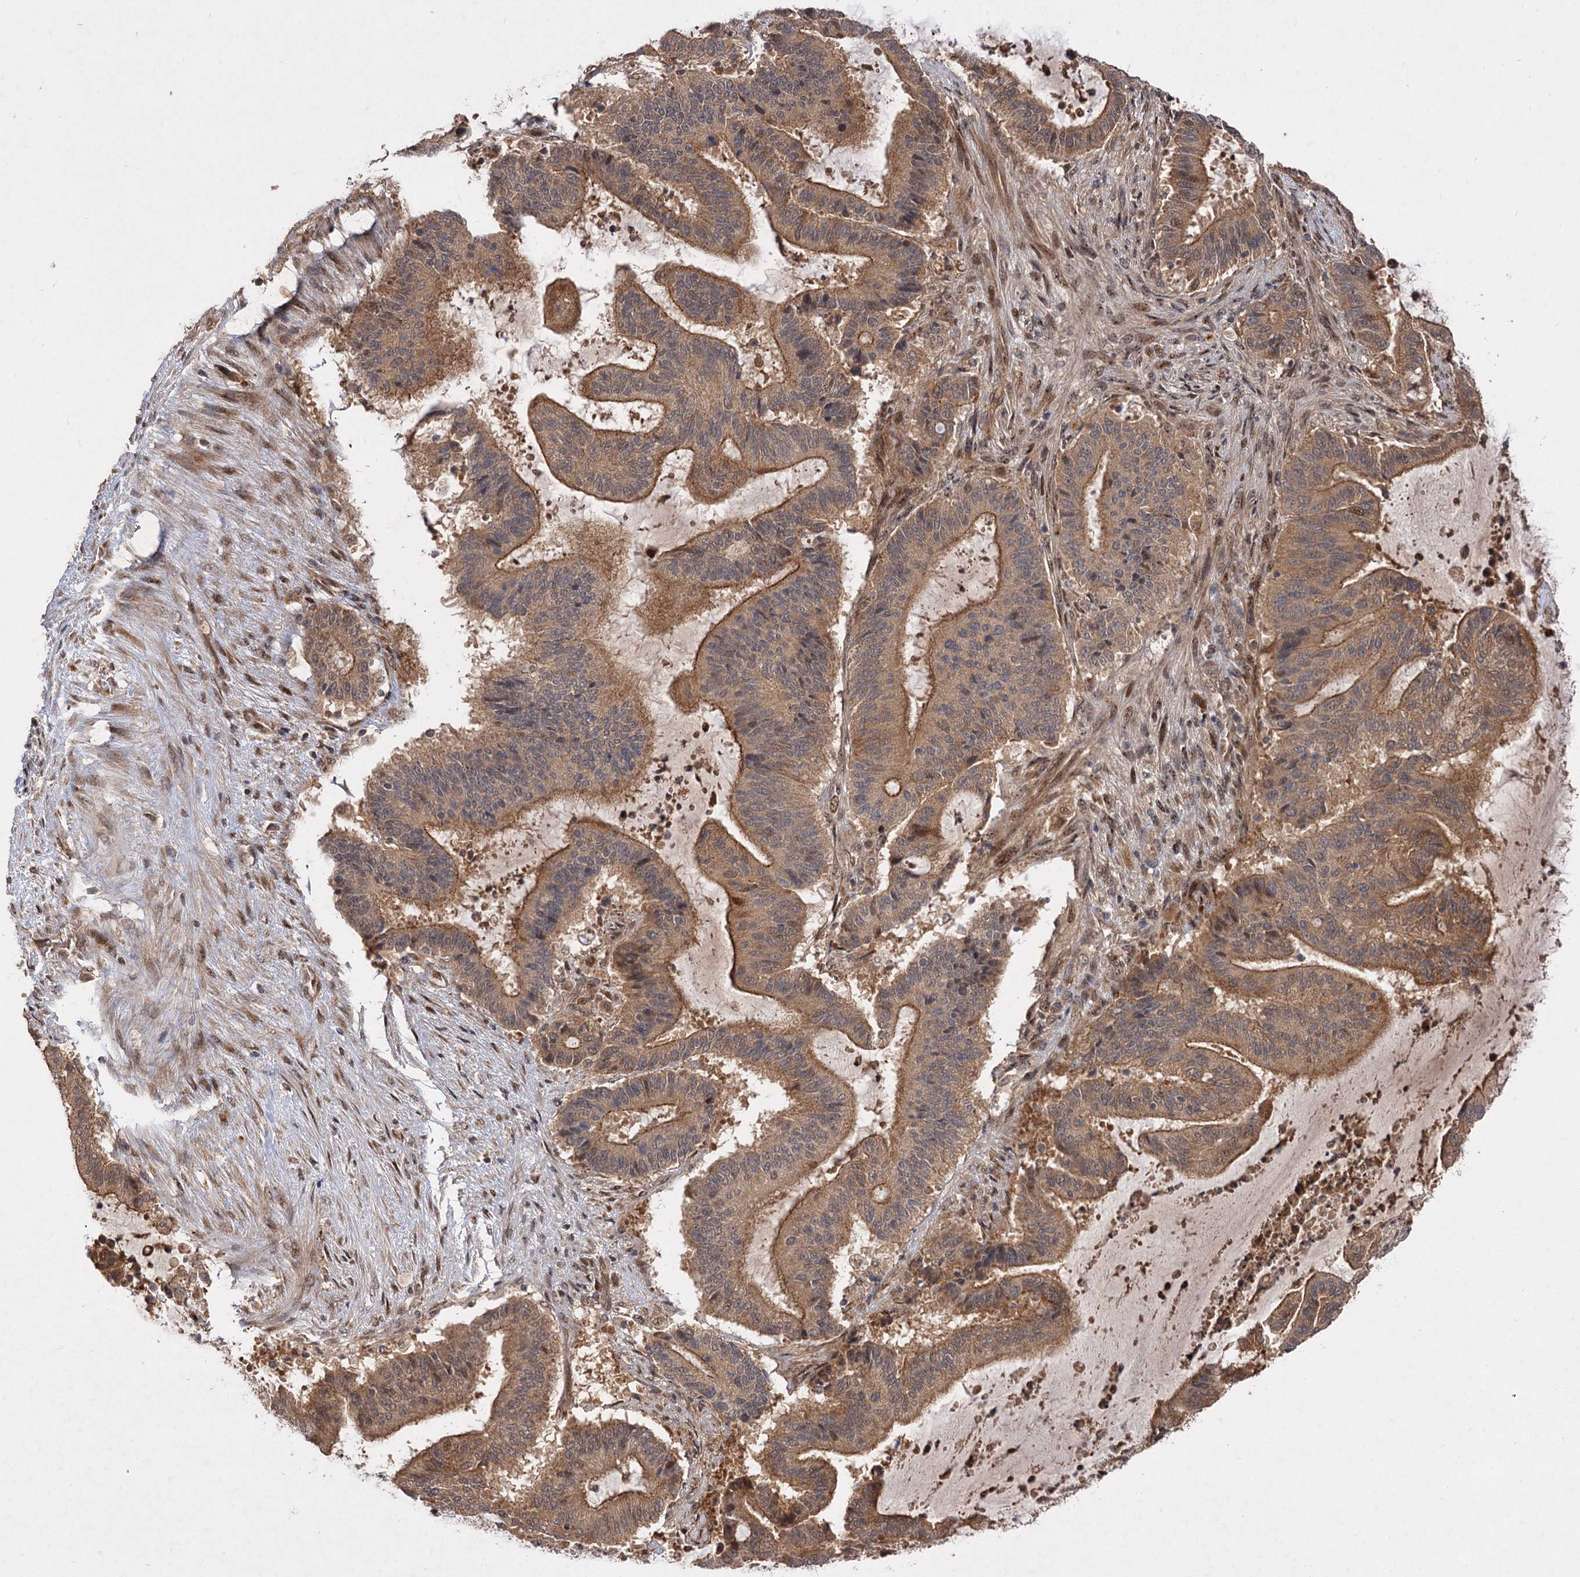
{"staining": {"intensity": "moderate", "quantity": ">75%", "location": "cytoplasmic/membranous"}, "tissue": "liver cancer", "cell_type": "Tumor cells", "image_type": "cancer", "snomed": [{"axis": "morphology", "description": "Normal tissue, NOS"}, {"axis": "morphology", "description": "Cholangiocarcinoma"}, {"axis": "topography", "description": "Liver"}, {"axis": "topography", "description": "Peripheral nerve tissue"}], "caption": "Liver cancer (cholangiocarcinoma) stained with a protein marker reveals moderate staining in tumor cells.", "gene": "FBXW8", "patient": {"sex": "female", "age": 73}}